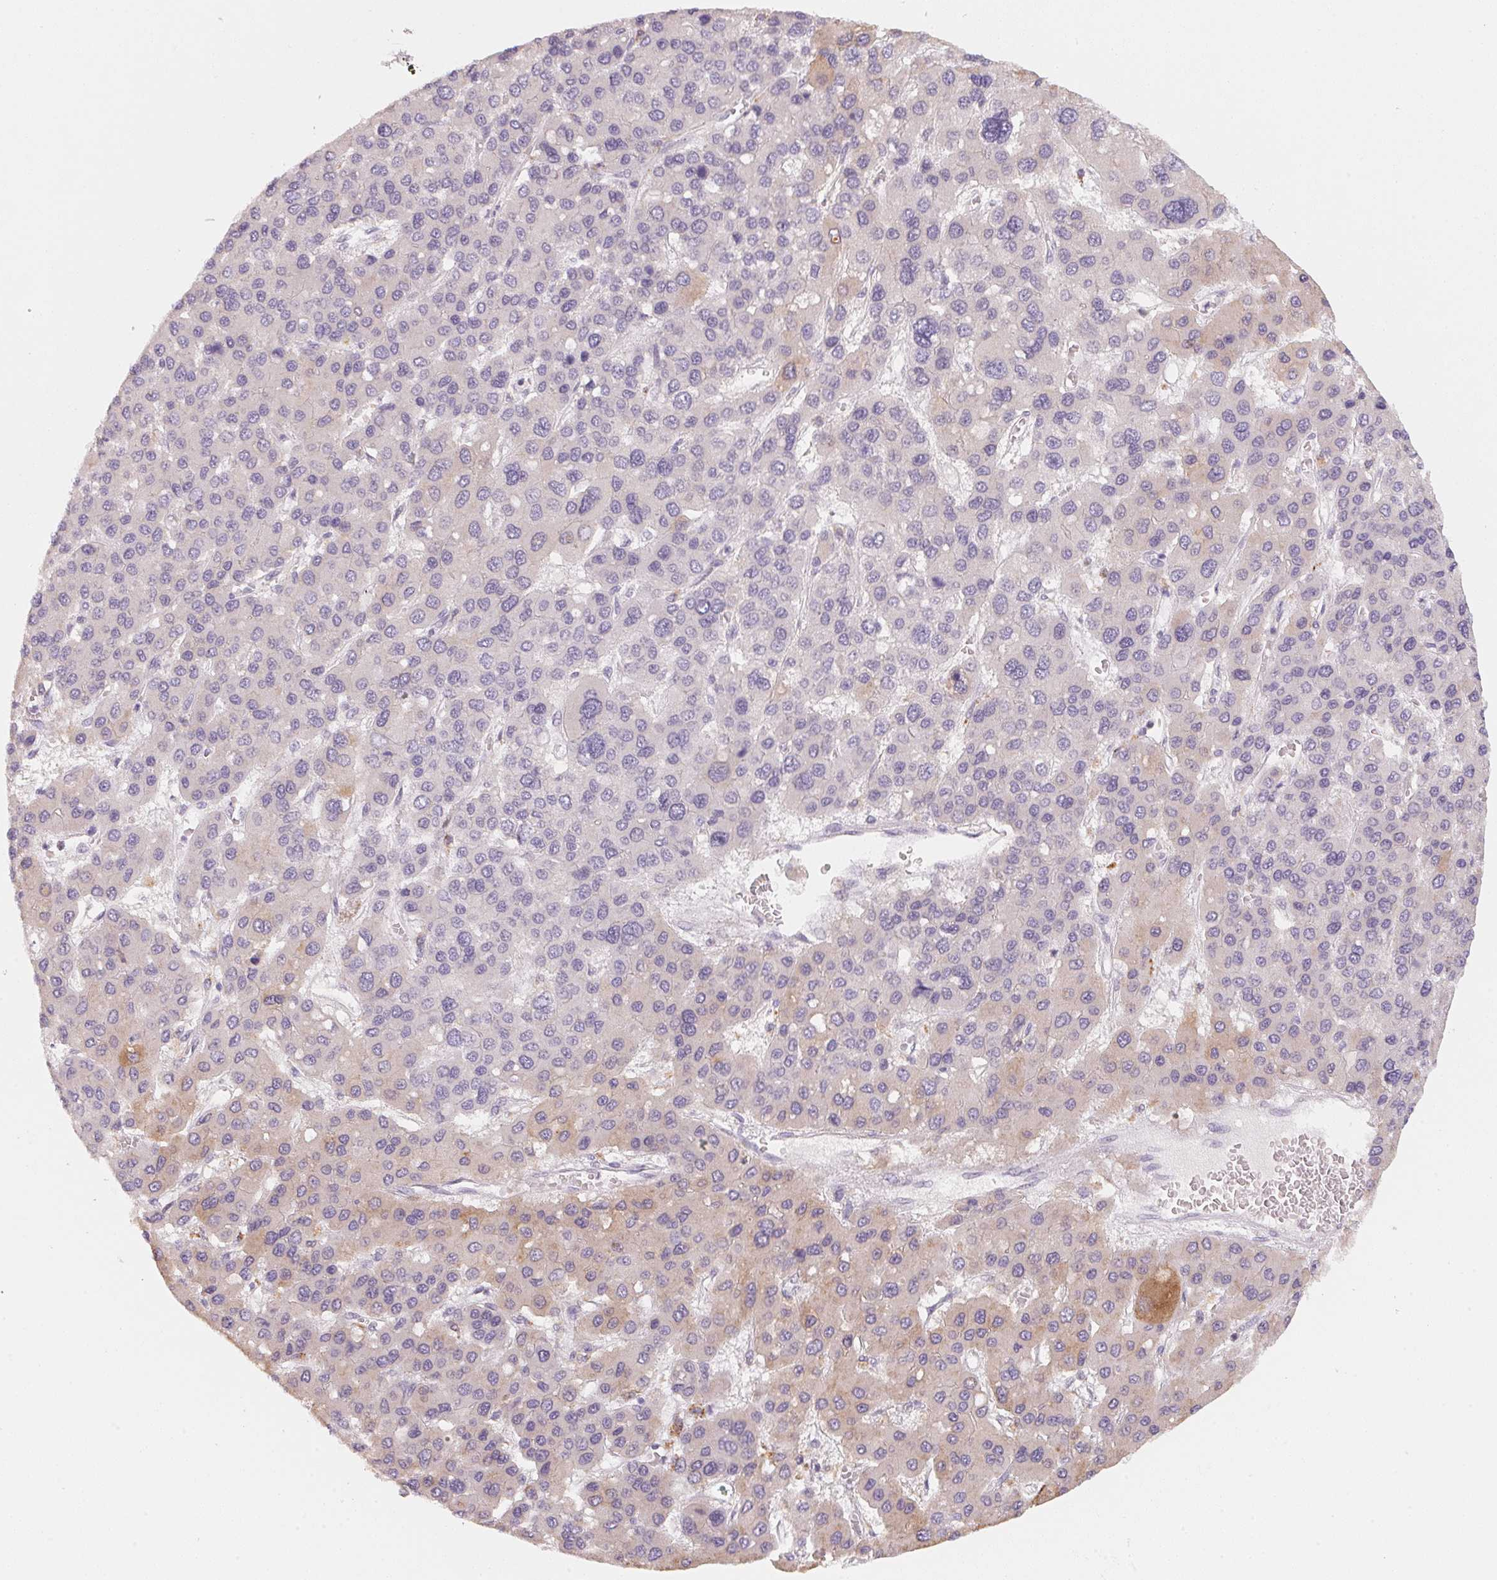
{"staining": {"intensity": "weak", "quantity": "<25%", "location": "cytoplasmic/membranous"}, "tissue": "liver cancer", "cell_type": "Tumor cells", "image_type": "cancer", "snomed": [{"axis": "morphology", "description": "Carcinoma, Hepatocellular, NOS"}, {"axis": "topography", "description": "Liver"}], "caption": "This micrograph is of hepatocellular carcinoma (liver) stained with immunohistochemistry (IHC) to label a protein in brown with the nuclei are counter-stained blue. There is no expression in tumor cells.", "gene": "TREH", "patient": {"sex": "female", "age": 41}}